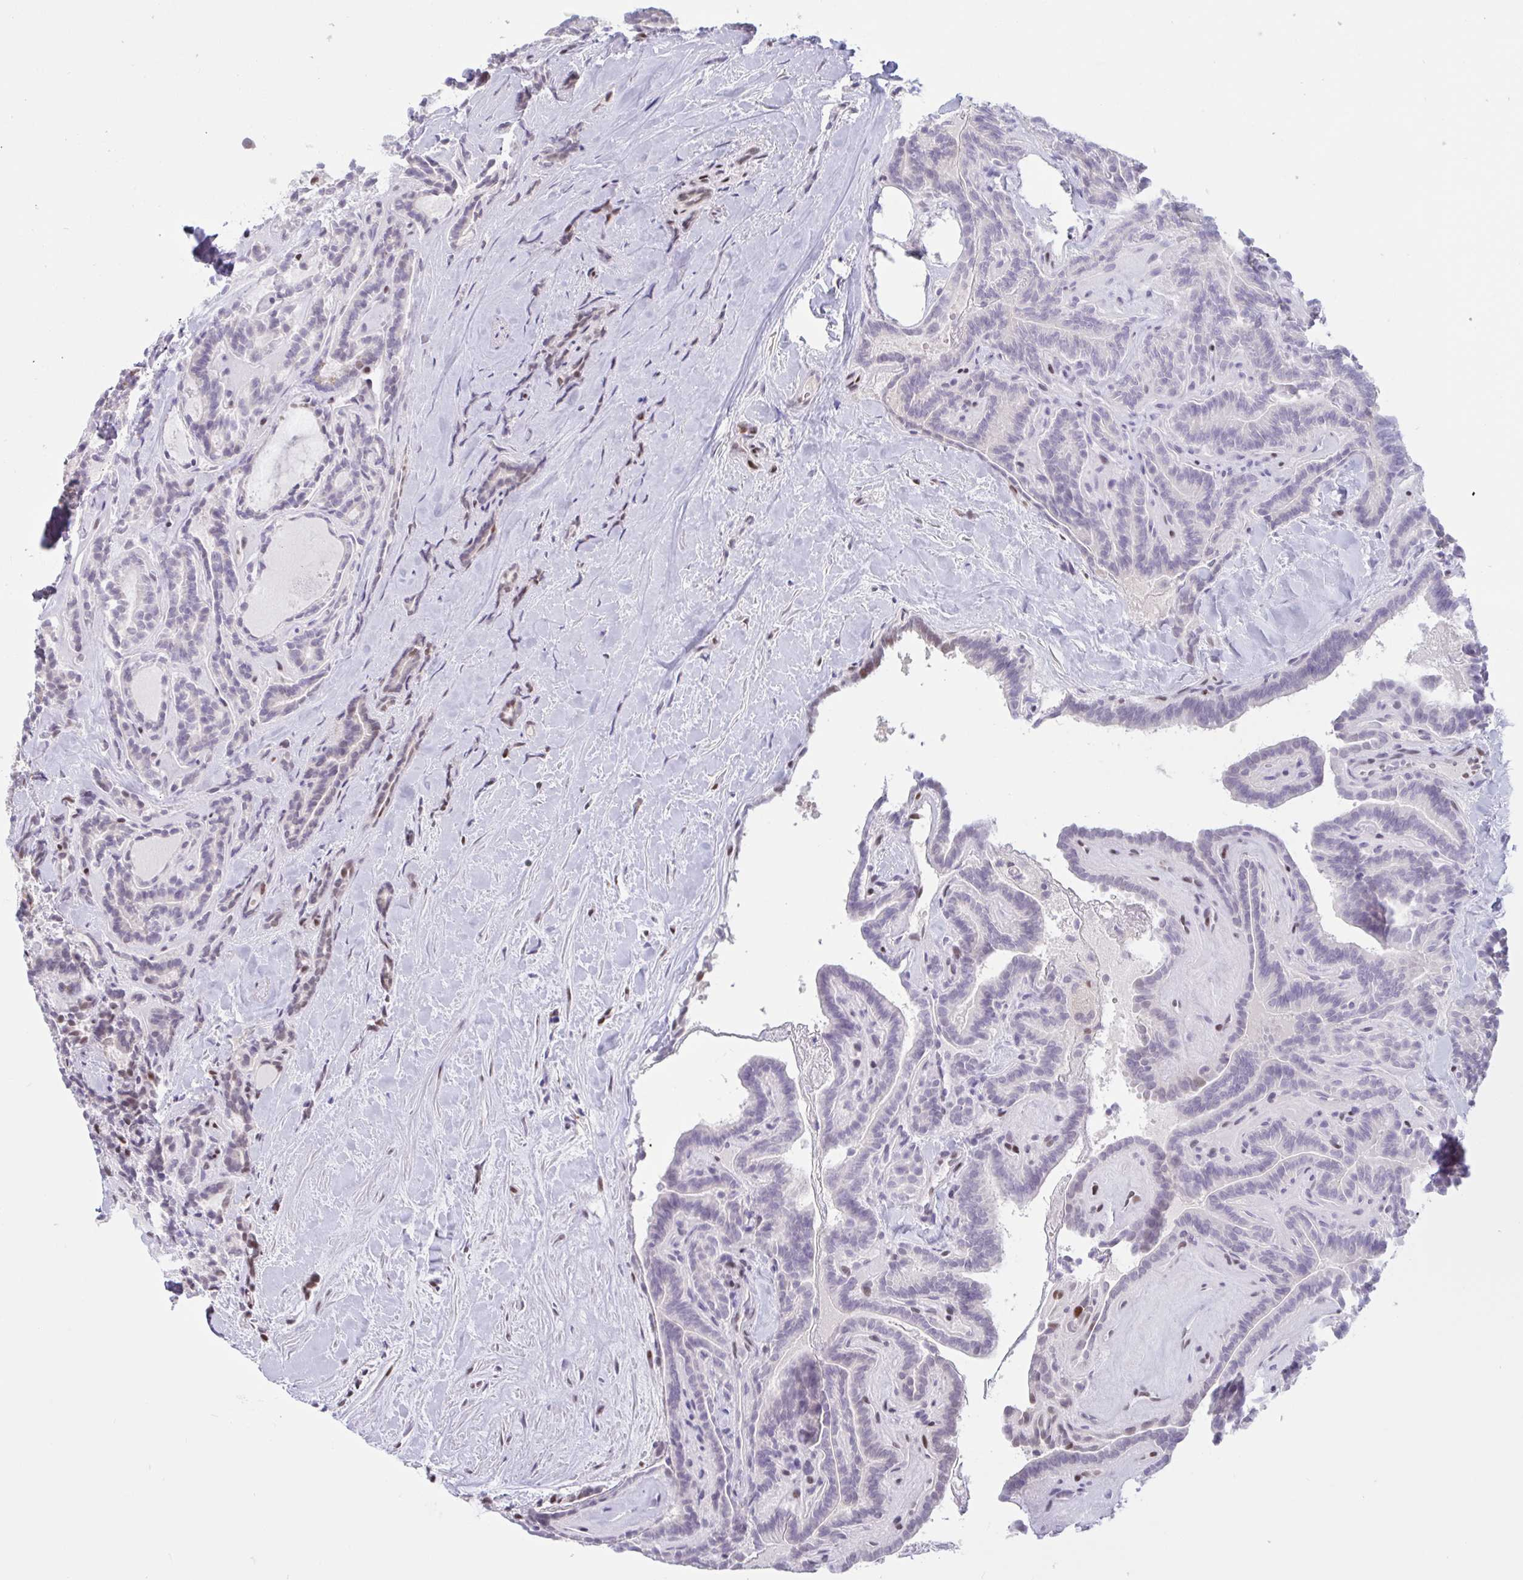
{"staining": {"intensity": "negative", "quantity": "none", "location": "none"}, "tissue": "thyroid cancer", "cell_type": "Tumor cells", "image_type": "cancer", "snomed": [{"axis": "morphology", "description": "Papillary adenocarcinoma, NOS"}, {"axis": "topography", "description": "Thyroid gland"}], "caption": "Tumor cells are negative for brown protein staining in thyroid cancer (papillary adenocarcinoma).", "gene": "CBFA2T2", "patient": {"sex": "female", "age": 21}}